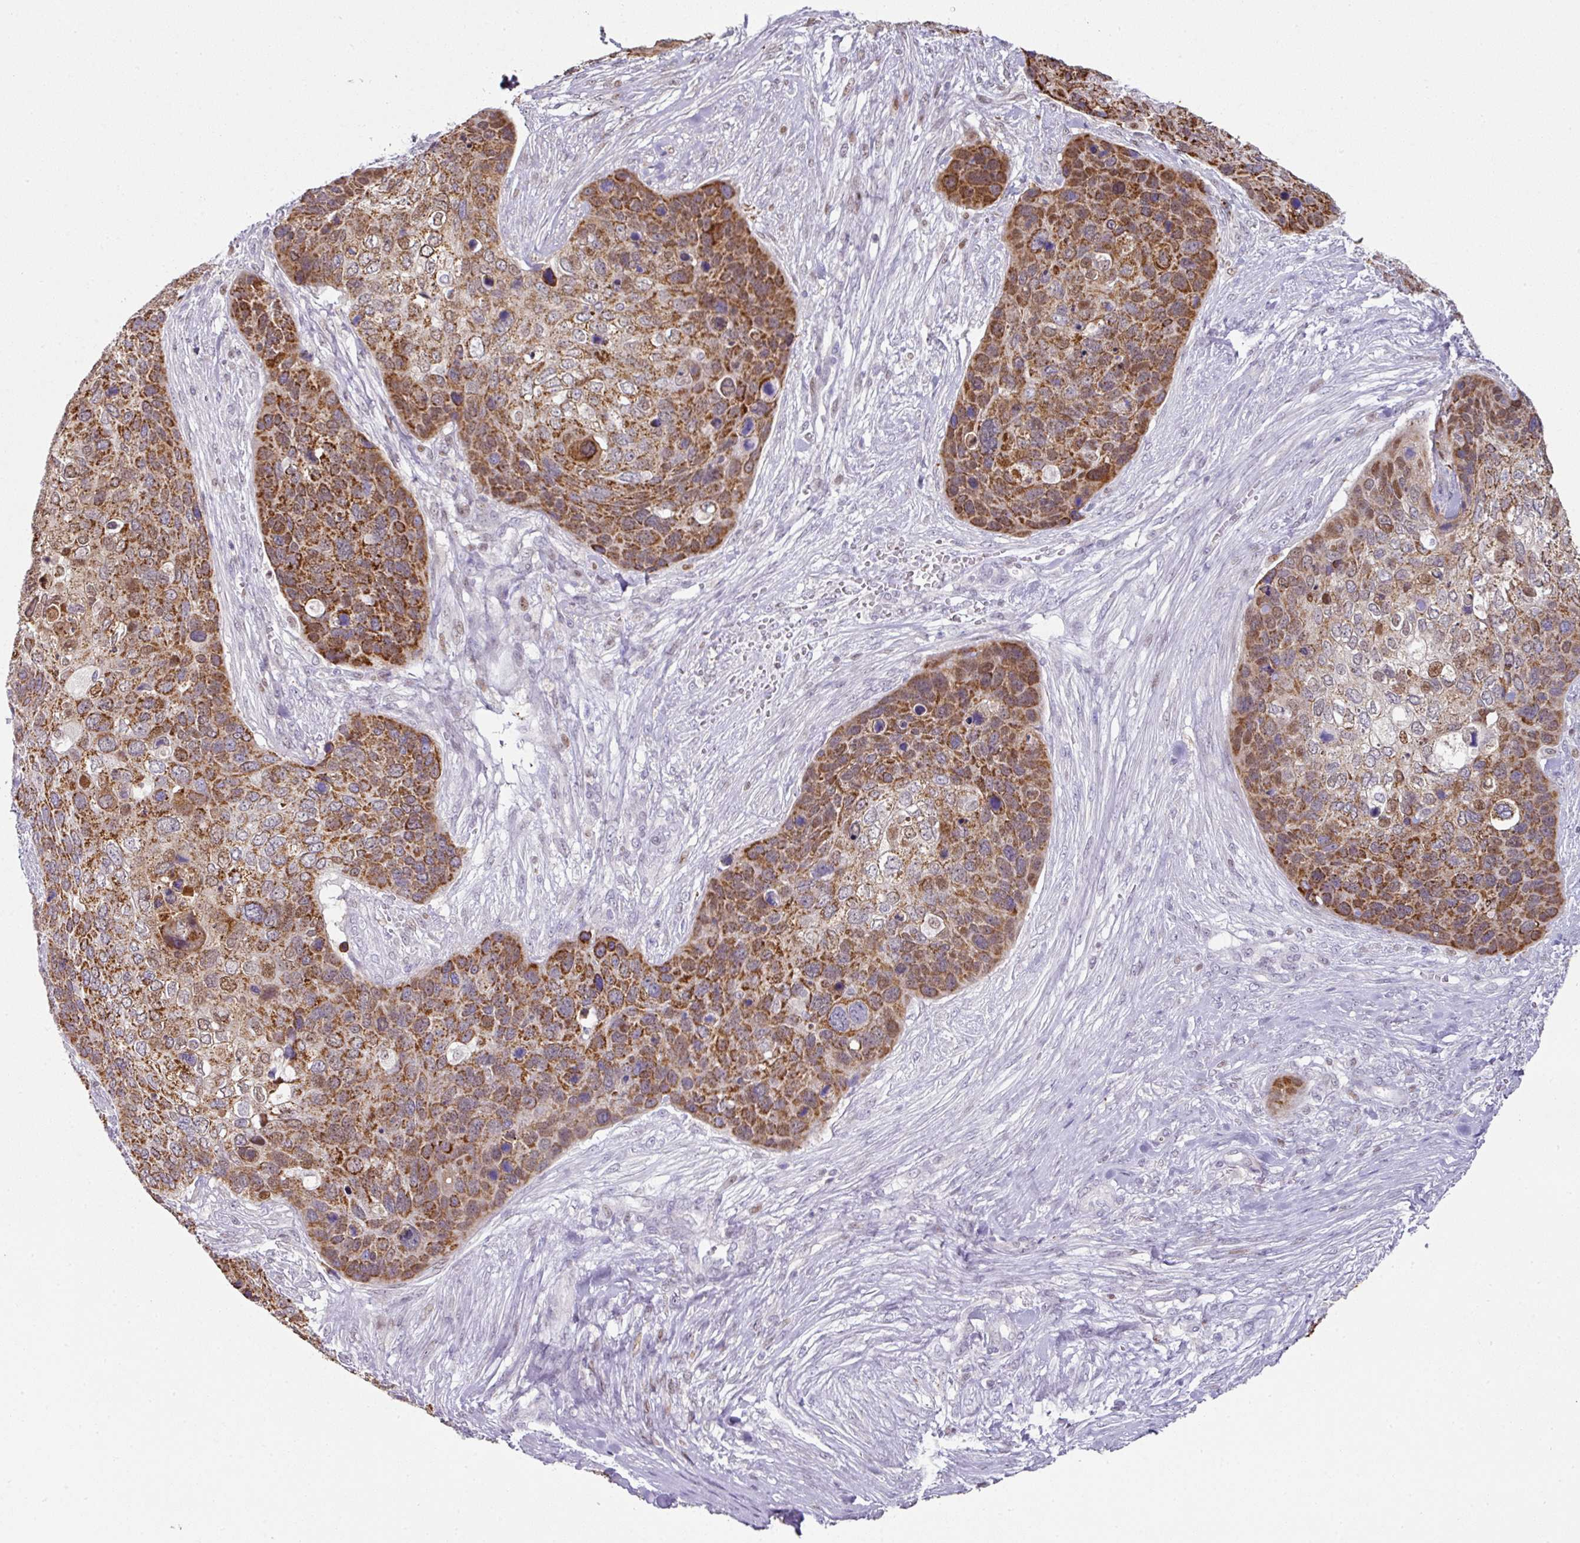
{"staining": {"intensity": "strong", "quantity": ">75%", "location": "cytoplasmic/membranous"}, "tissue": "skin cancer", "cell_type": "Tumor cells", "image_type": "cancer", "snomed": [{"axis": "morphology", "description": "Basal cell carcinoma"}, {"axis": "topography", "description": "Skin"}], "caption": "Immunohistochemistry (IHC) of skin basal cell carcinoma displays high levels of strong cytoplasmic/membranous positivity in approximately >75% of tumor cells. (DAB = brown stain, brightfield microscopy at high magnification).", "gene": "ANKRD18A", "patient": {"sex": "female", "age": 74}}